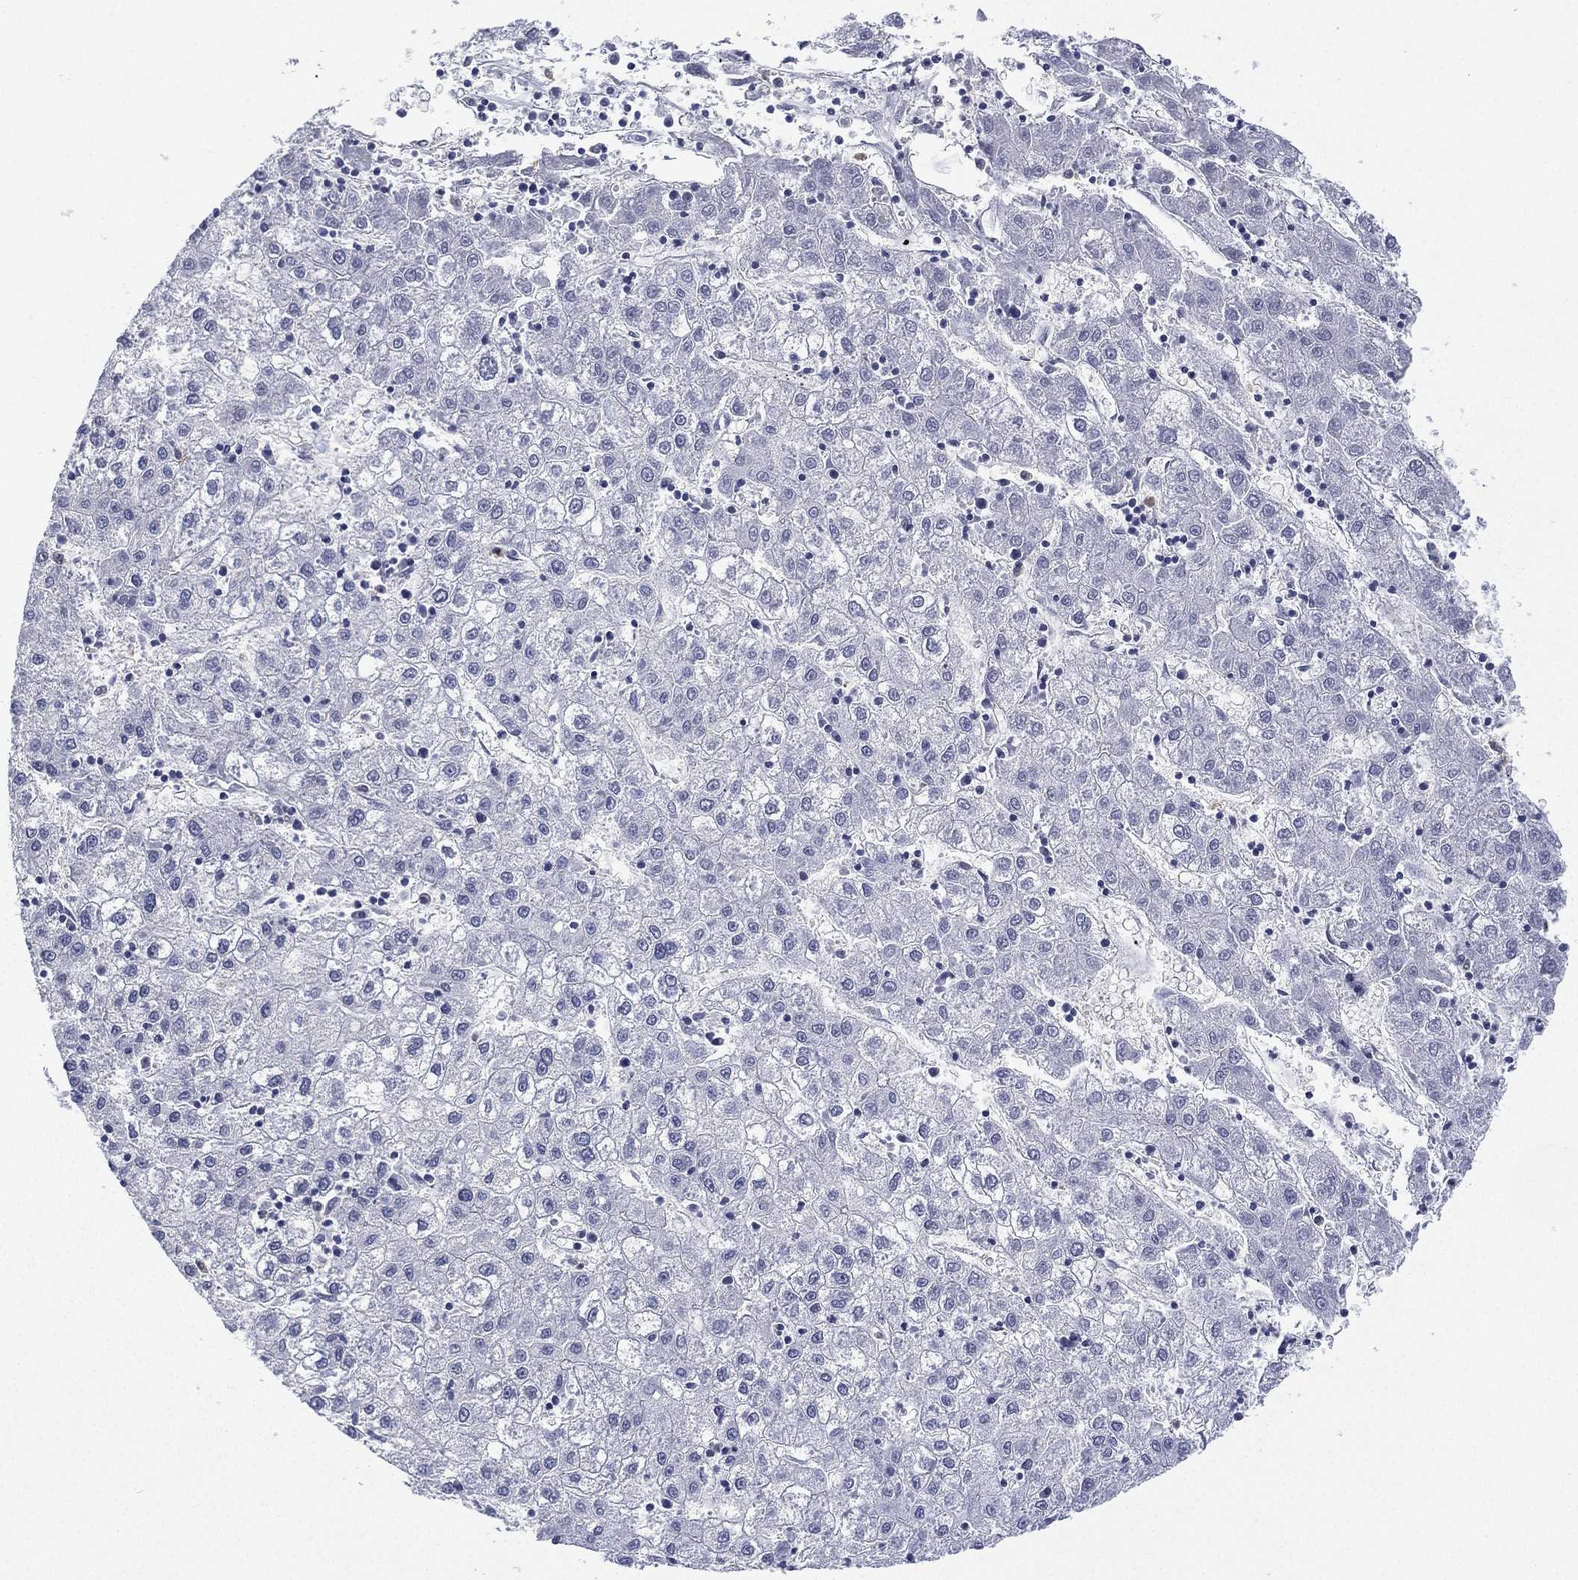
{"staining": {"intensity": "negative", "quantity": "none", "location": "none"}, "tissue": "liver cancer", "cell_type": "Tumor cells", "image_type": "cancer", "snomed": [{"axis": "morphology", "description": "Carcinoma, Hepatocellular, NOS"}, {"axis": "topography", "description": "Liver"}], "caption": "This is a photomicrograph of immunohistochemistry (IHC) staining of liver cancer (hepatocellular carcinoma), which shows no expression in tumor cells.", "gene": "ZNF711", "patient": {"sex": "male", "age": 72}}